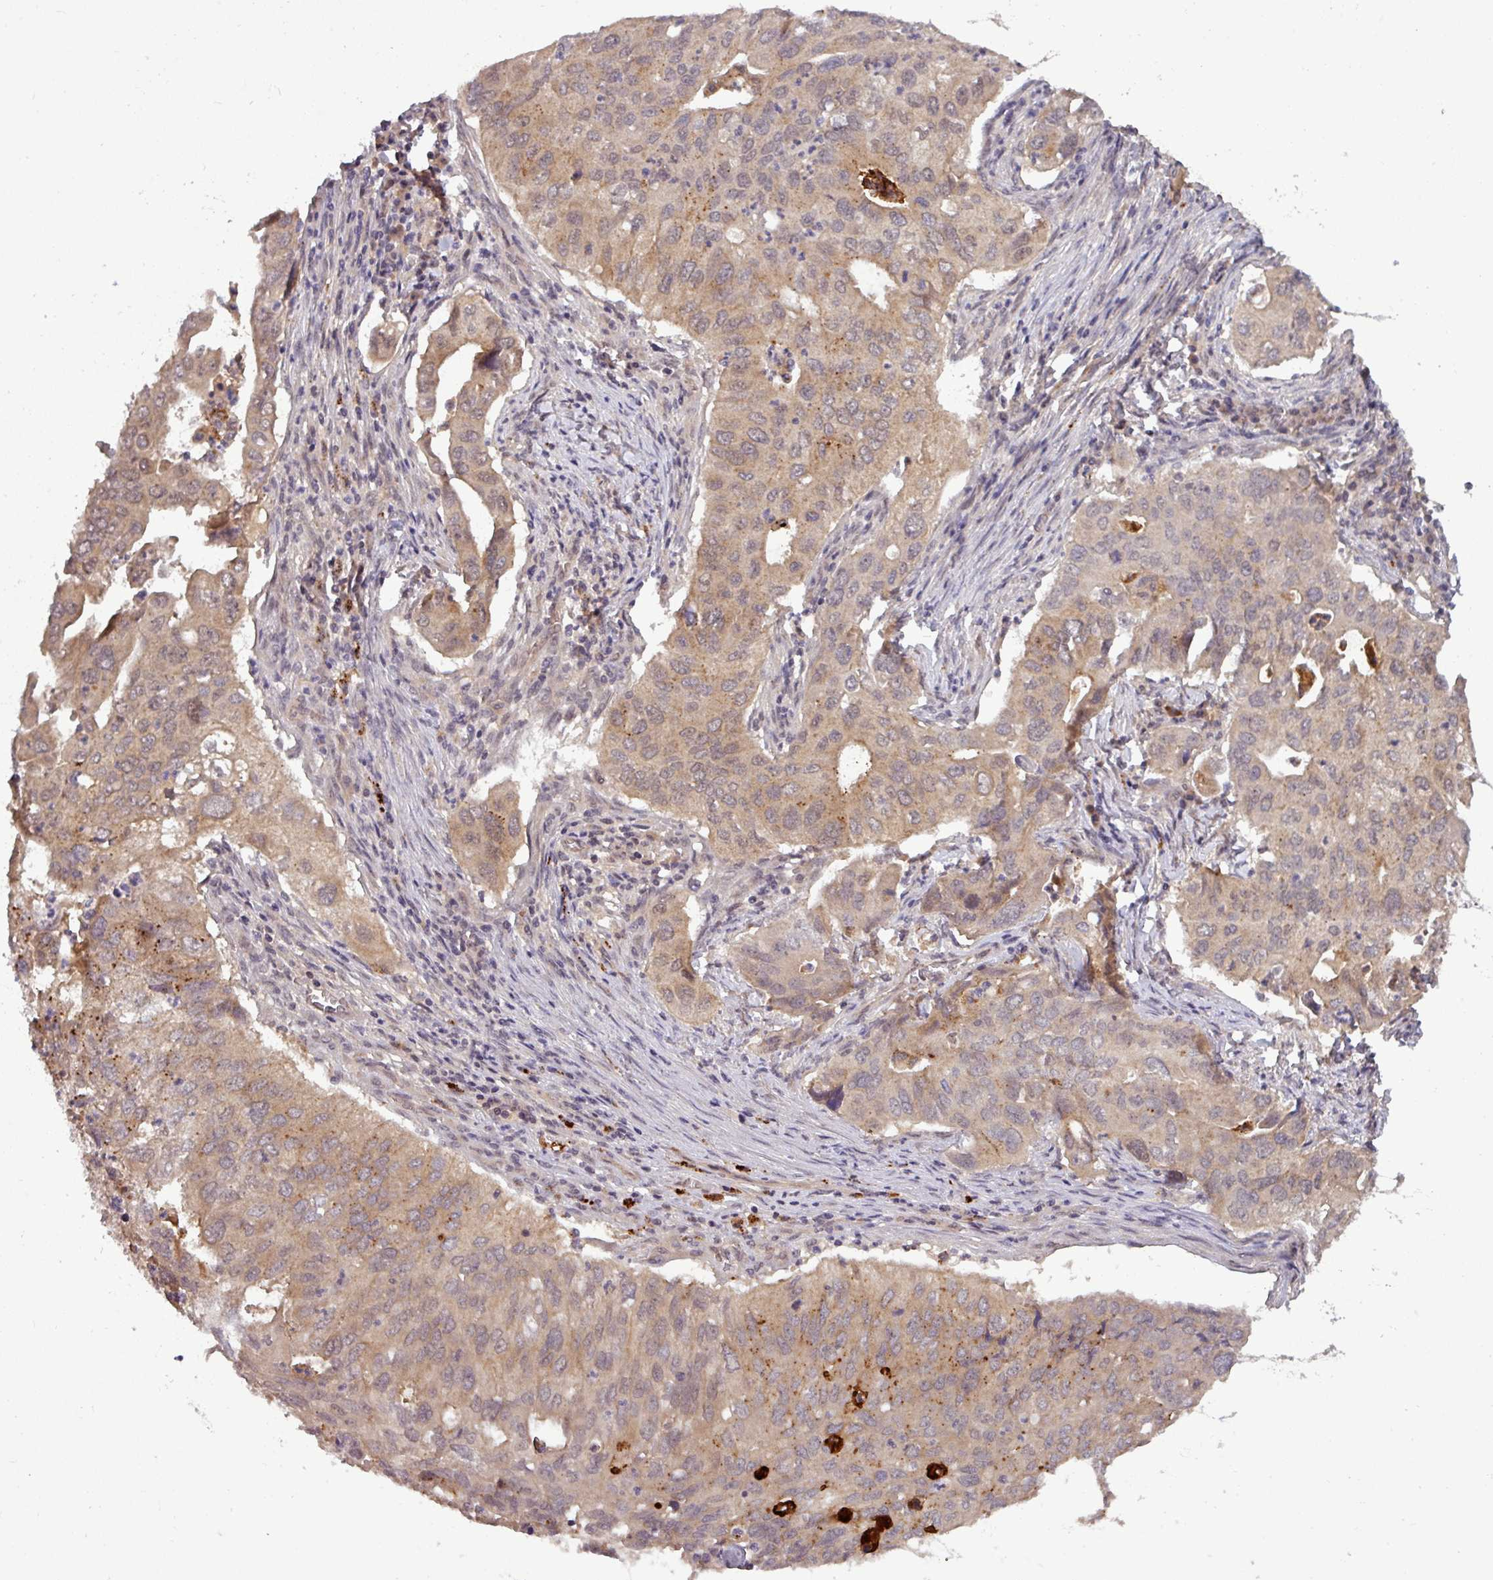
{"staining": {"intensity": "weak", "quantity": "25%-75%", "location": "cytoplasmic/membranous,nuclear"}, "tissue": "lung cancer", "cell_type": "Tumor cells", "image_type": "cancer", "snomed": [{"axis": "morphology", "description": "Adenocarcinoma, NOS"}, {"axis": "topography", "description": "Lung"}], "caption": "Immunohistochemistry (IHC) of human lung cancer (adenocarcinoma) shows low levels of weak cytoplasmic/membranous and nuclear expression in about 25%-75% of tumor cells.", "gene": "PUS1", "patient": {"sex": "male", "age": 48}}